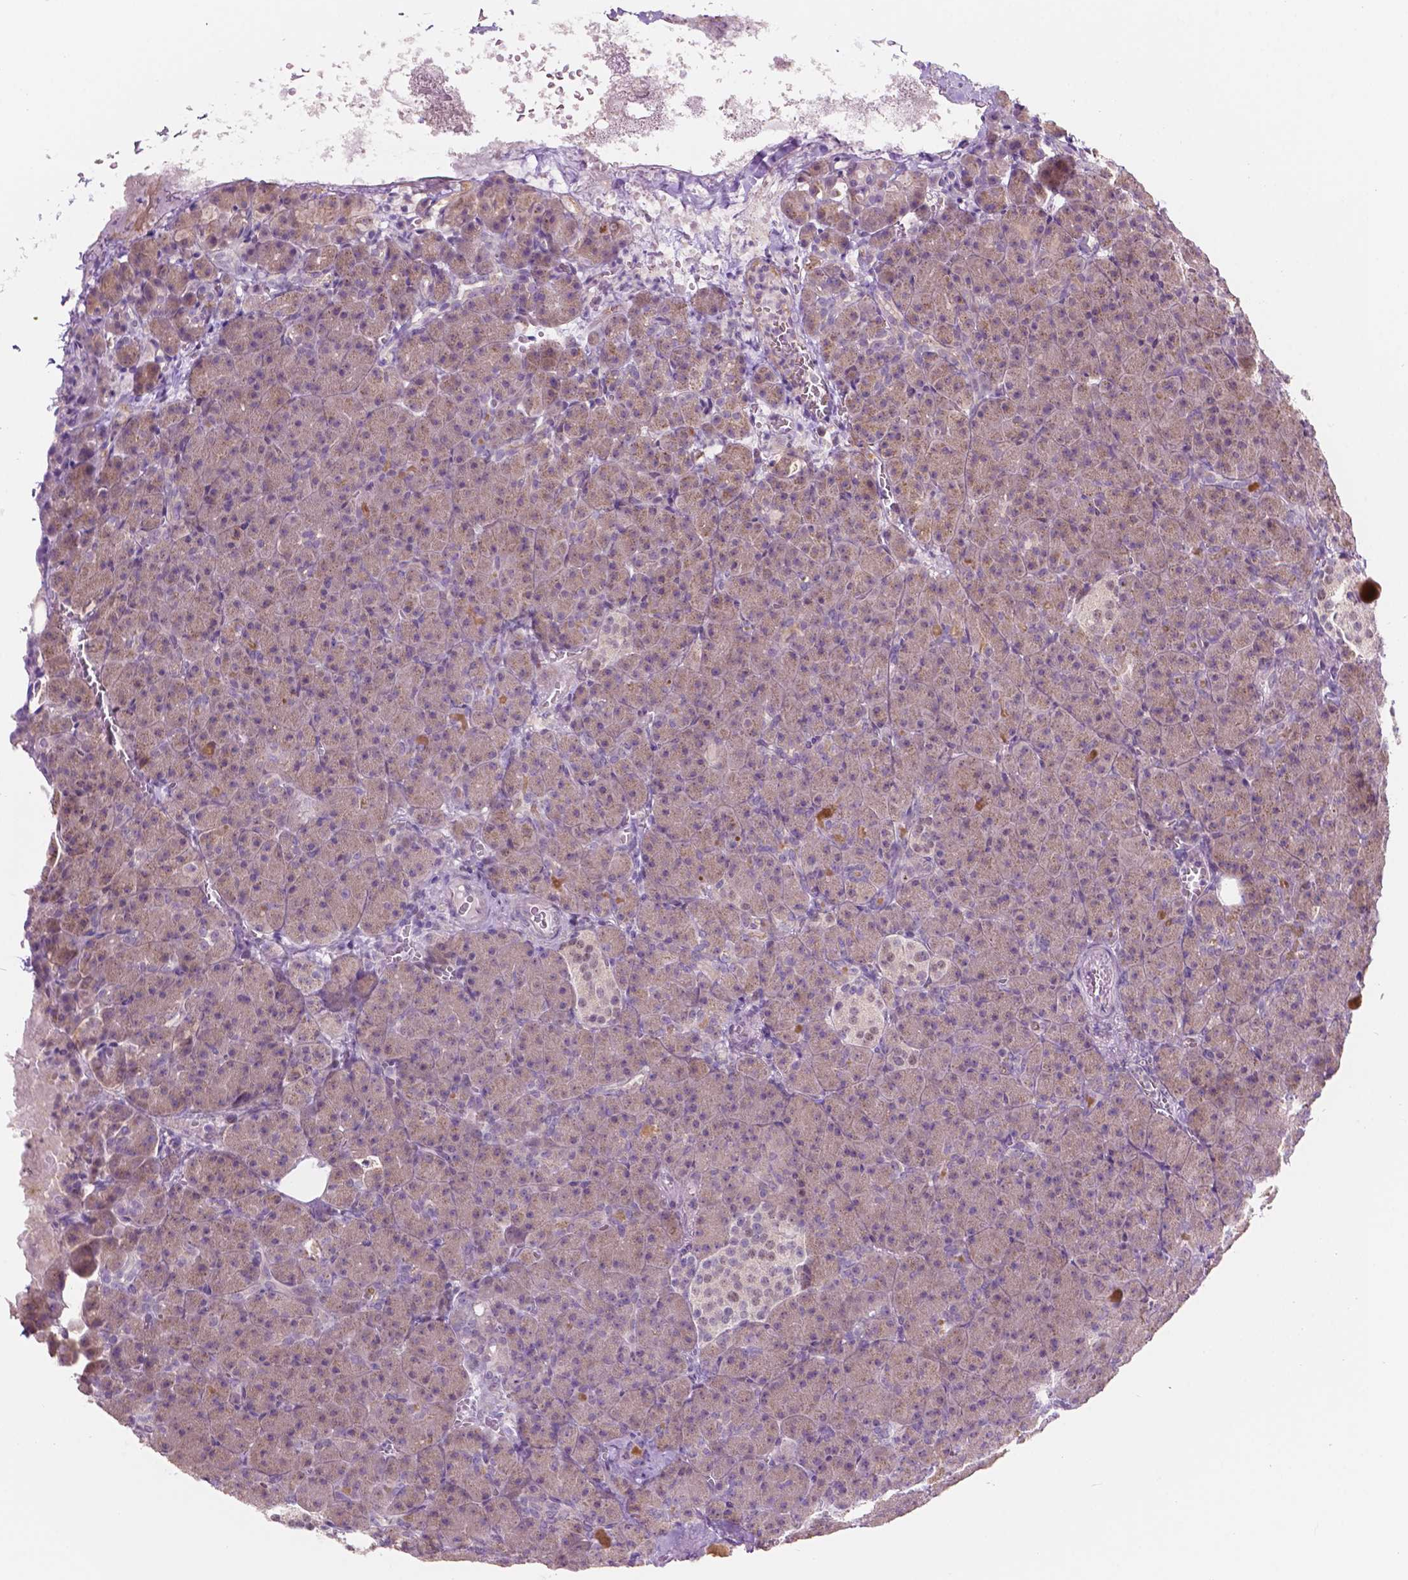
{"staining": {"intensity": "weak", "quantity": "25%-75%", "location": "cytoplasmic/membranous"}, "tissue": "pancreas", "cell_type": "Exocrine glandular cells", "image_type": "normal", "snomed": [{"axis": "morphology", "description": "Normal tissue, NOS"}, {"axis": "topography", "description": "Pancreas"}], "caption": "The immunohistochemical stain labels weak cytoplasmic/membranous expression in exocrine glandular cells of unremarkable pancreas.", "gene": "TM6SF2", "patient": {"sex": "female", "age": 74}}